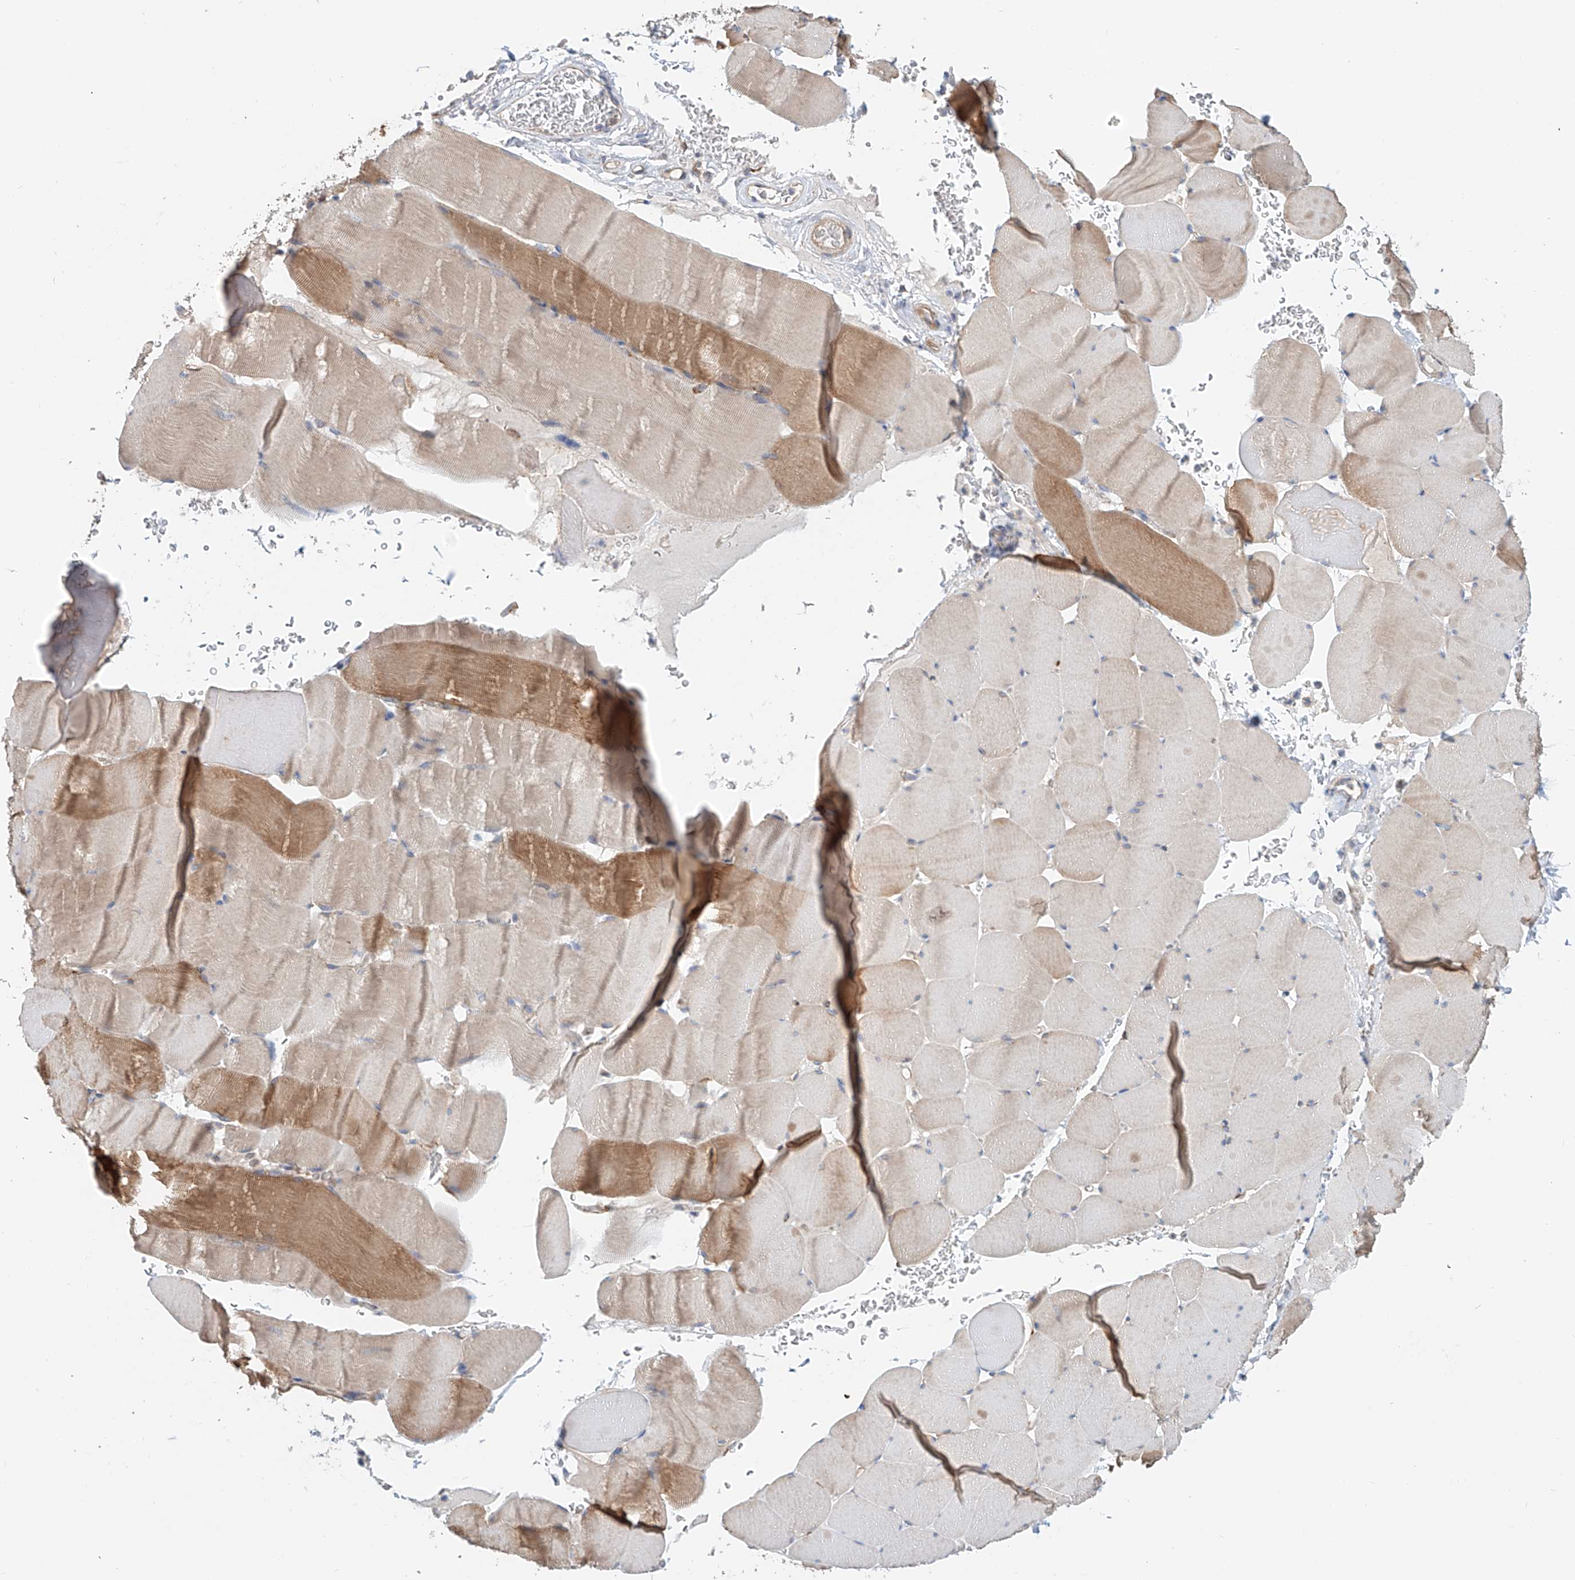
{"staining": {"intensity": "moderate", "quantity": "25%-75%", "location": "cytoplasmic/membranous"}, "tissue": "skeletal muscle", "cell_type": "Myocytes", "image_type": "normal", "snomed": [{"axis": "morphology", "description": "Normal tissue, NOS"}, {"axis": "topography", "description": "Skeletal muscle"}], "caption": "DAB immunohistochemical staining of unremarkable skeletal muscle exhibits moderate cytoplasmic/membranous protein expression in about 25%-75% of myocytes. The staining was performed using DAB (3,3'-diaminobenzidine) to visualize the protein expression in brown, while the nuclei were stained in blue with hematoxylin (Magnification: 20x).", "gene": "SNAP29", "patient": {"sex": "male", "age": 62}}